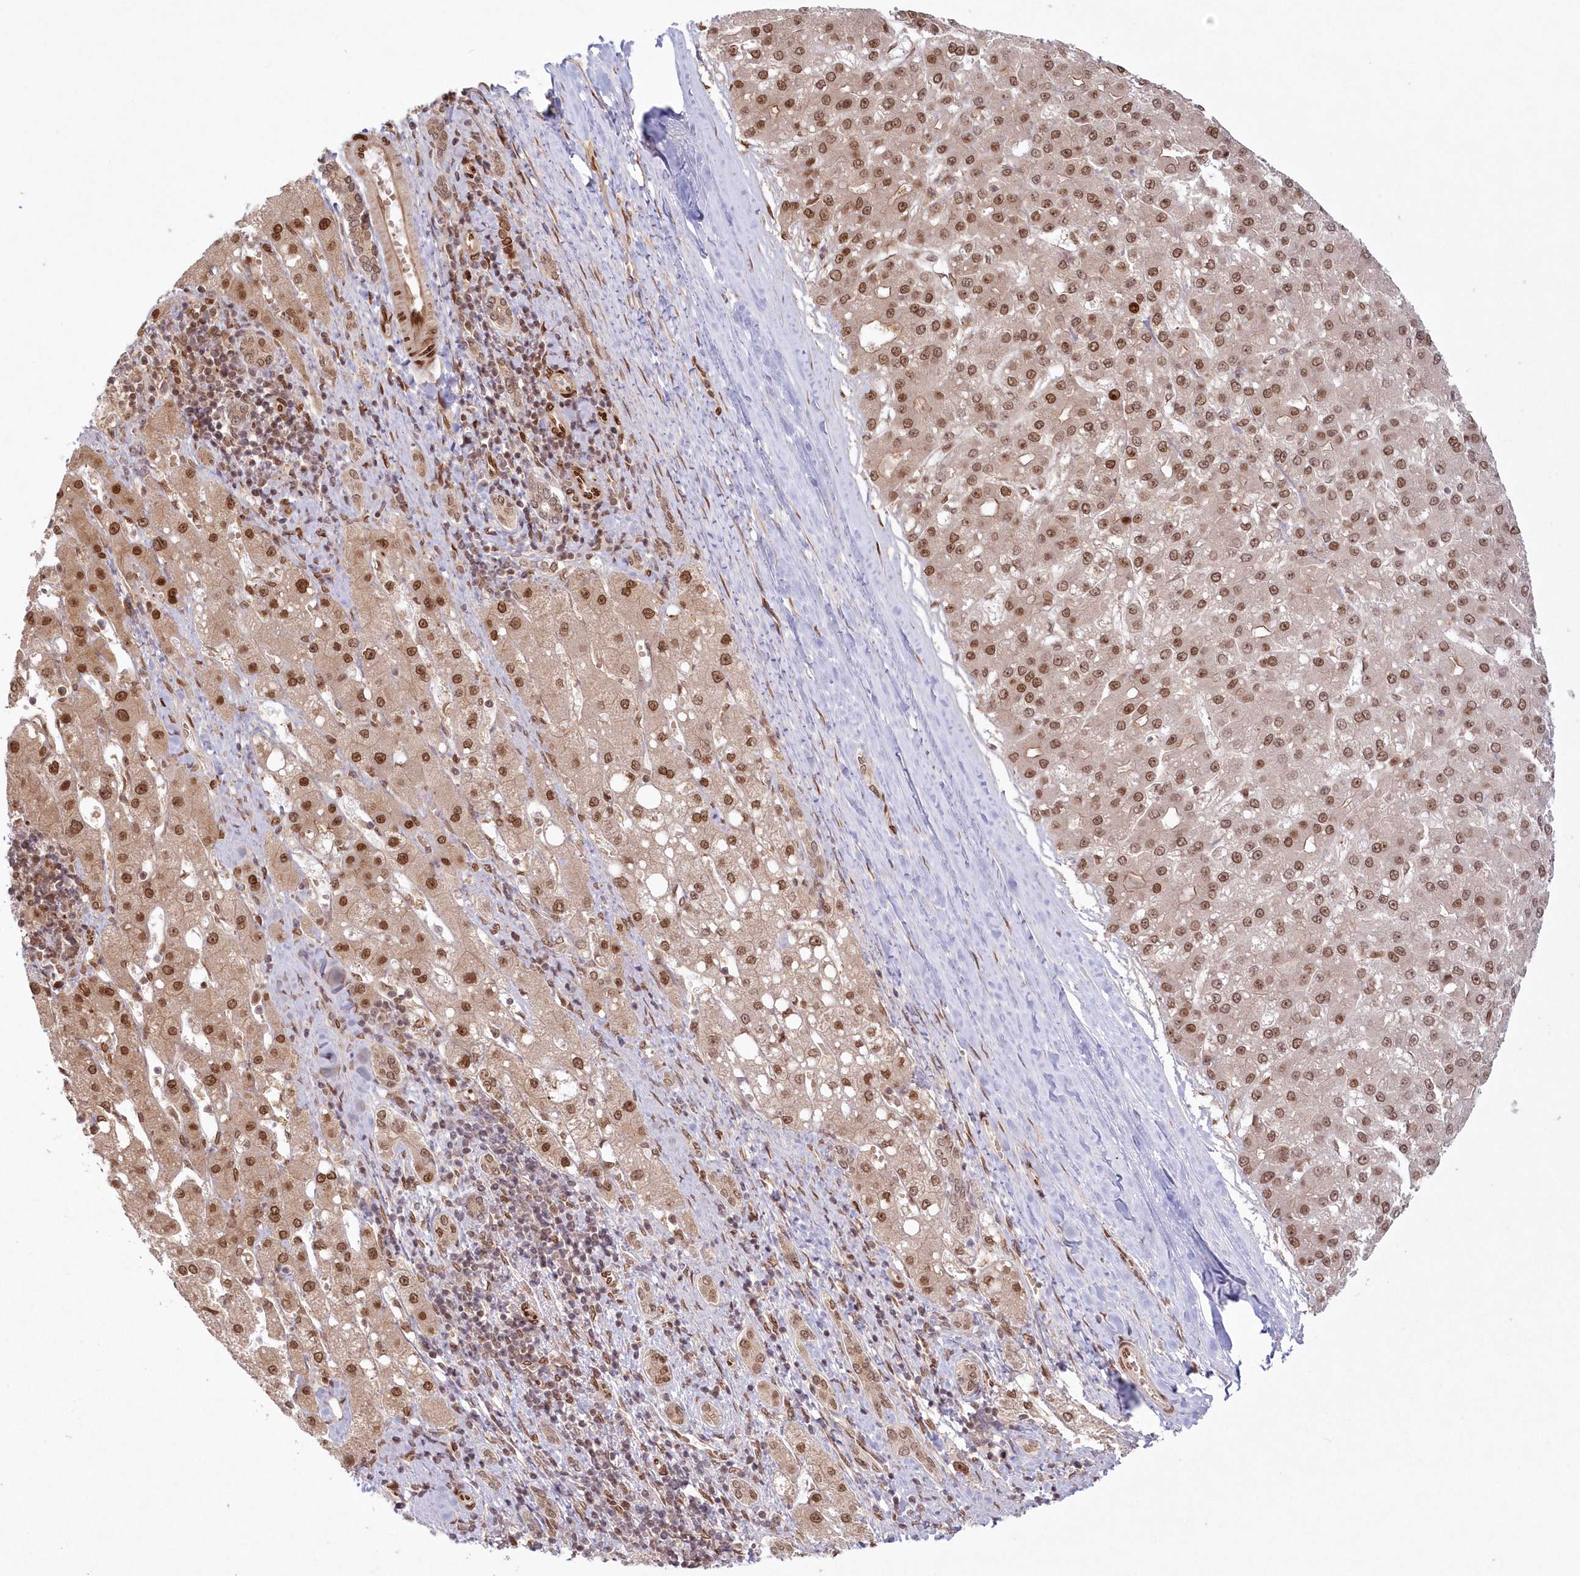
{"staining": {"intensity": "moderate", "quantity": ">75%", "location": "nuclear"}, "tissue": "liver cancer", "cell_type": "Tumor cells", "image_type": "cancer", "snomed": [{"axis": "morphology", "description": "Carcinoma, Hepatocellular, NOS"}, {"axis": "topography", "description": "Liver"}], "caption": "Moderate nuclear positivity is appreciated in about >75% of tumor cells in hepatocellular carcinoma (liver).", "gene": "TOGARAM2", "patient": {"sex": "male", "age": 67}}